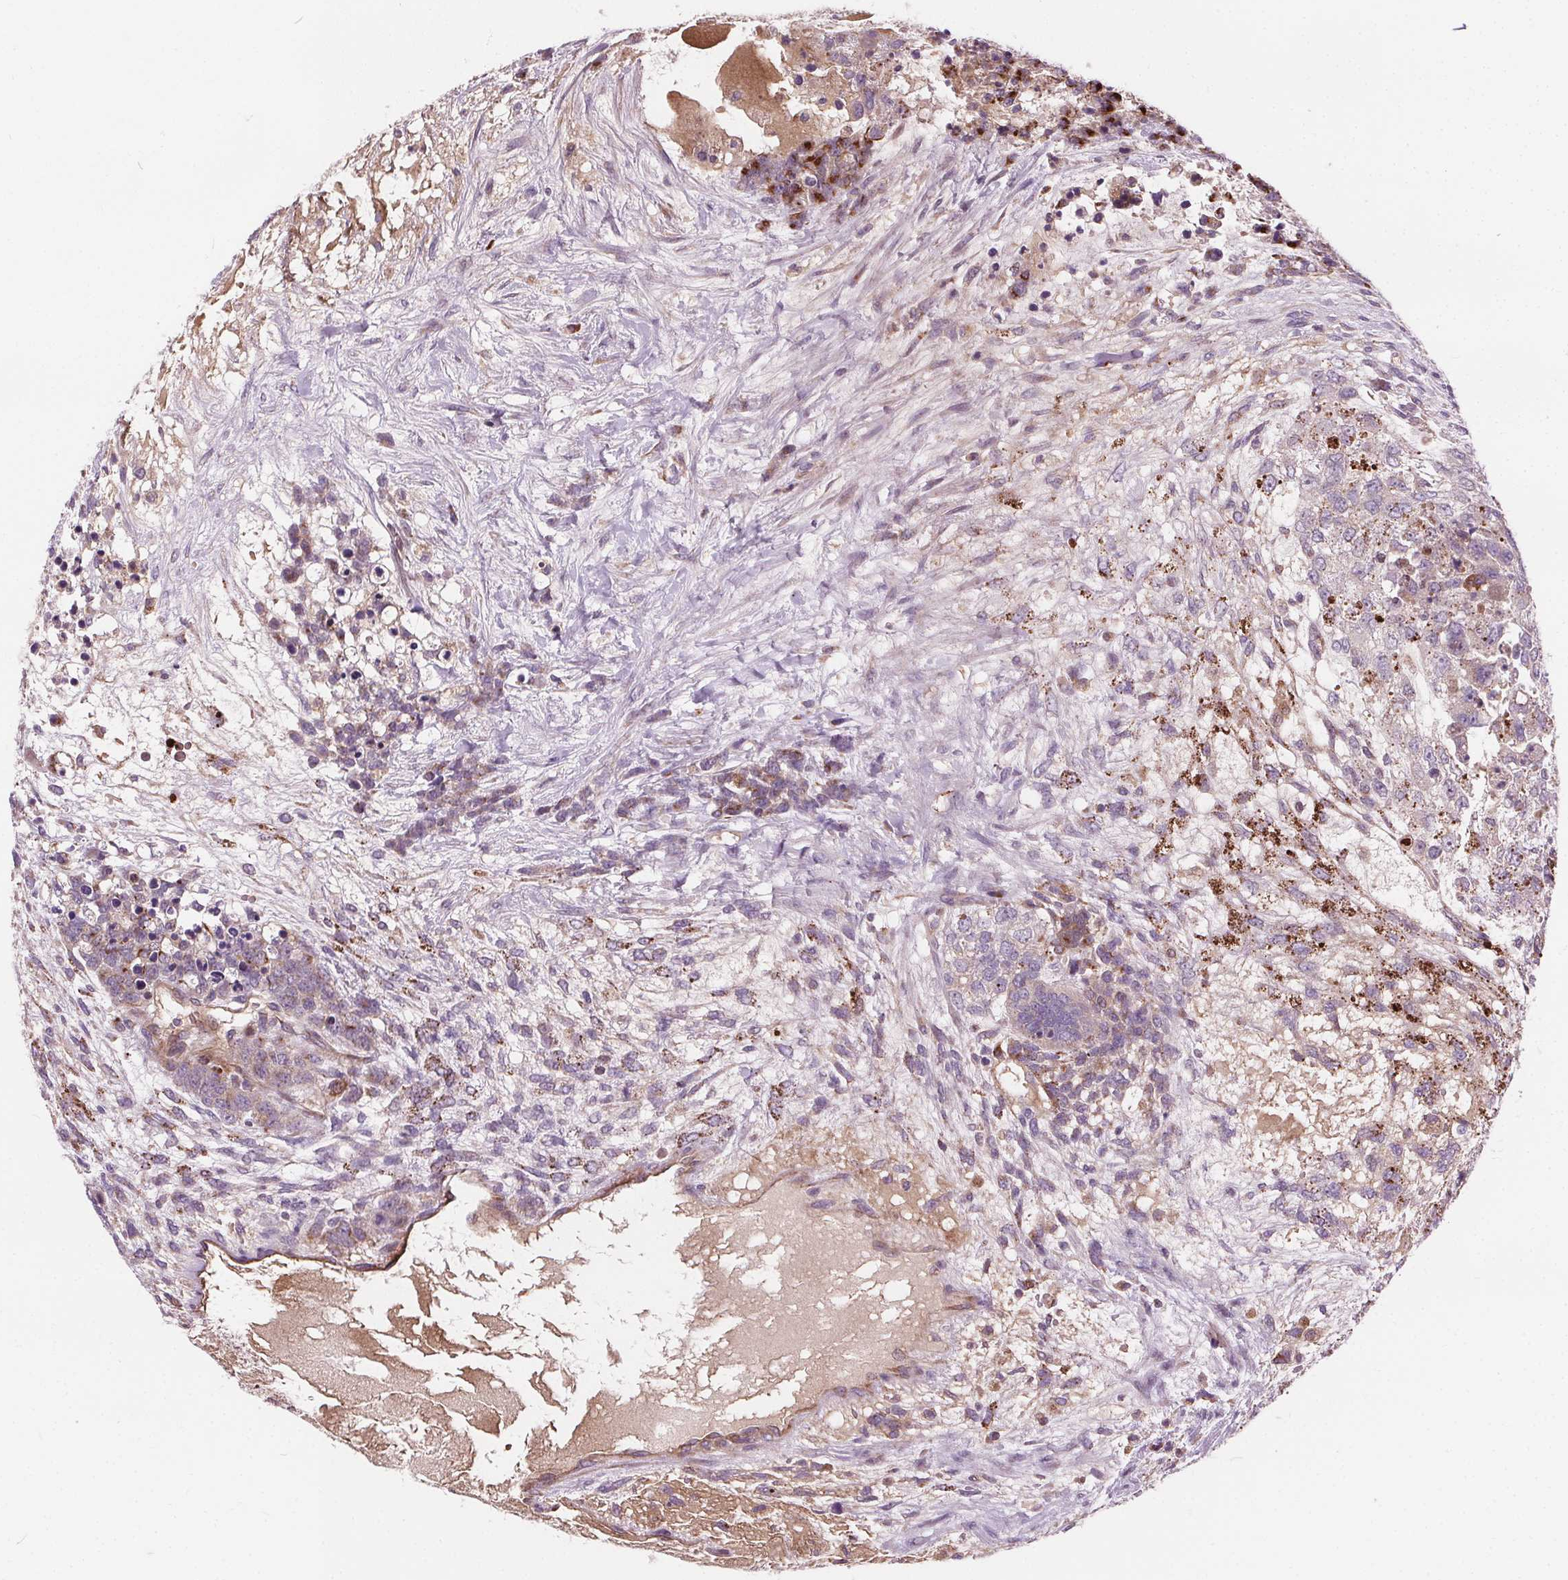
{"staining": {"intensity": "moderate", "quantity": "<25%", "location": "cytoplasmic/membranous"}, "tissue": "testis cancer", "cell_type": "Tumor cells", "image_type": "cancer", "snomed": [{"axis": "morphology", "description": "Carcinoma, Embryonal, NOS"}, {"axis": "topography", "description": "Testis"}], "caption": "Testis cancer (embryonal carcinoma) stained with a protein marker displays moderate staining in tumor cells.", "gene": "GOLT1B", "patient": {"sex": "male", "age": 23}}